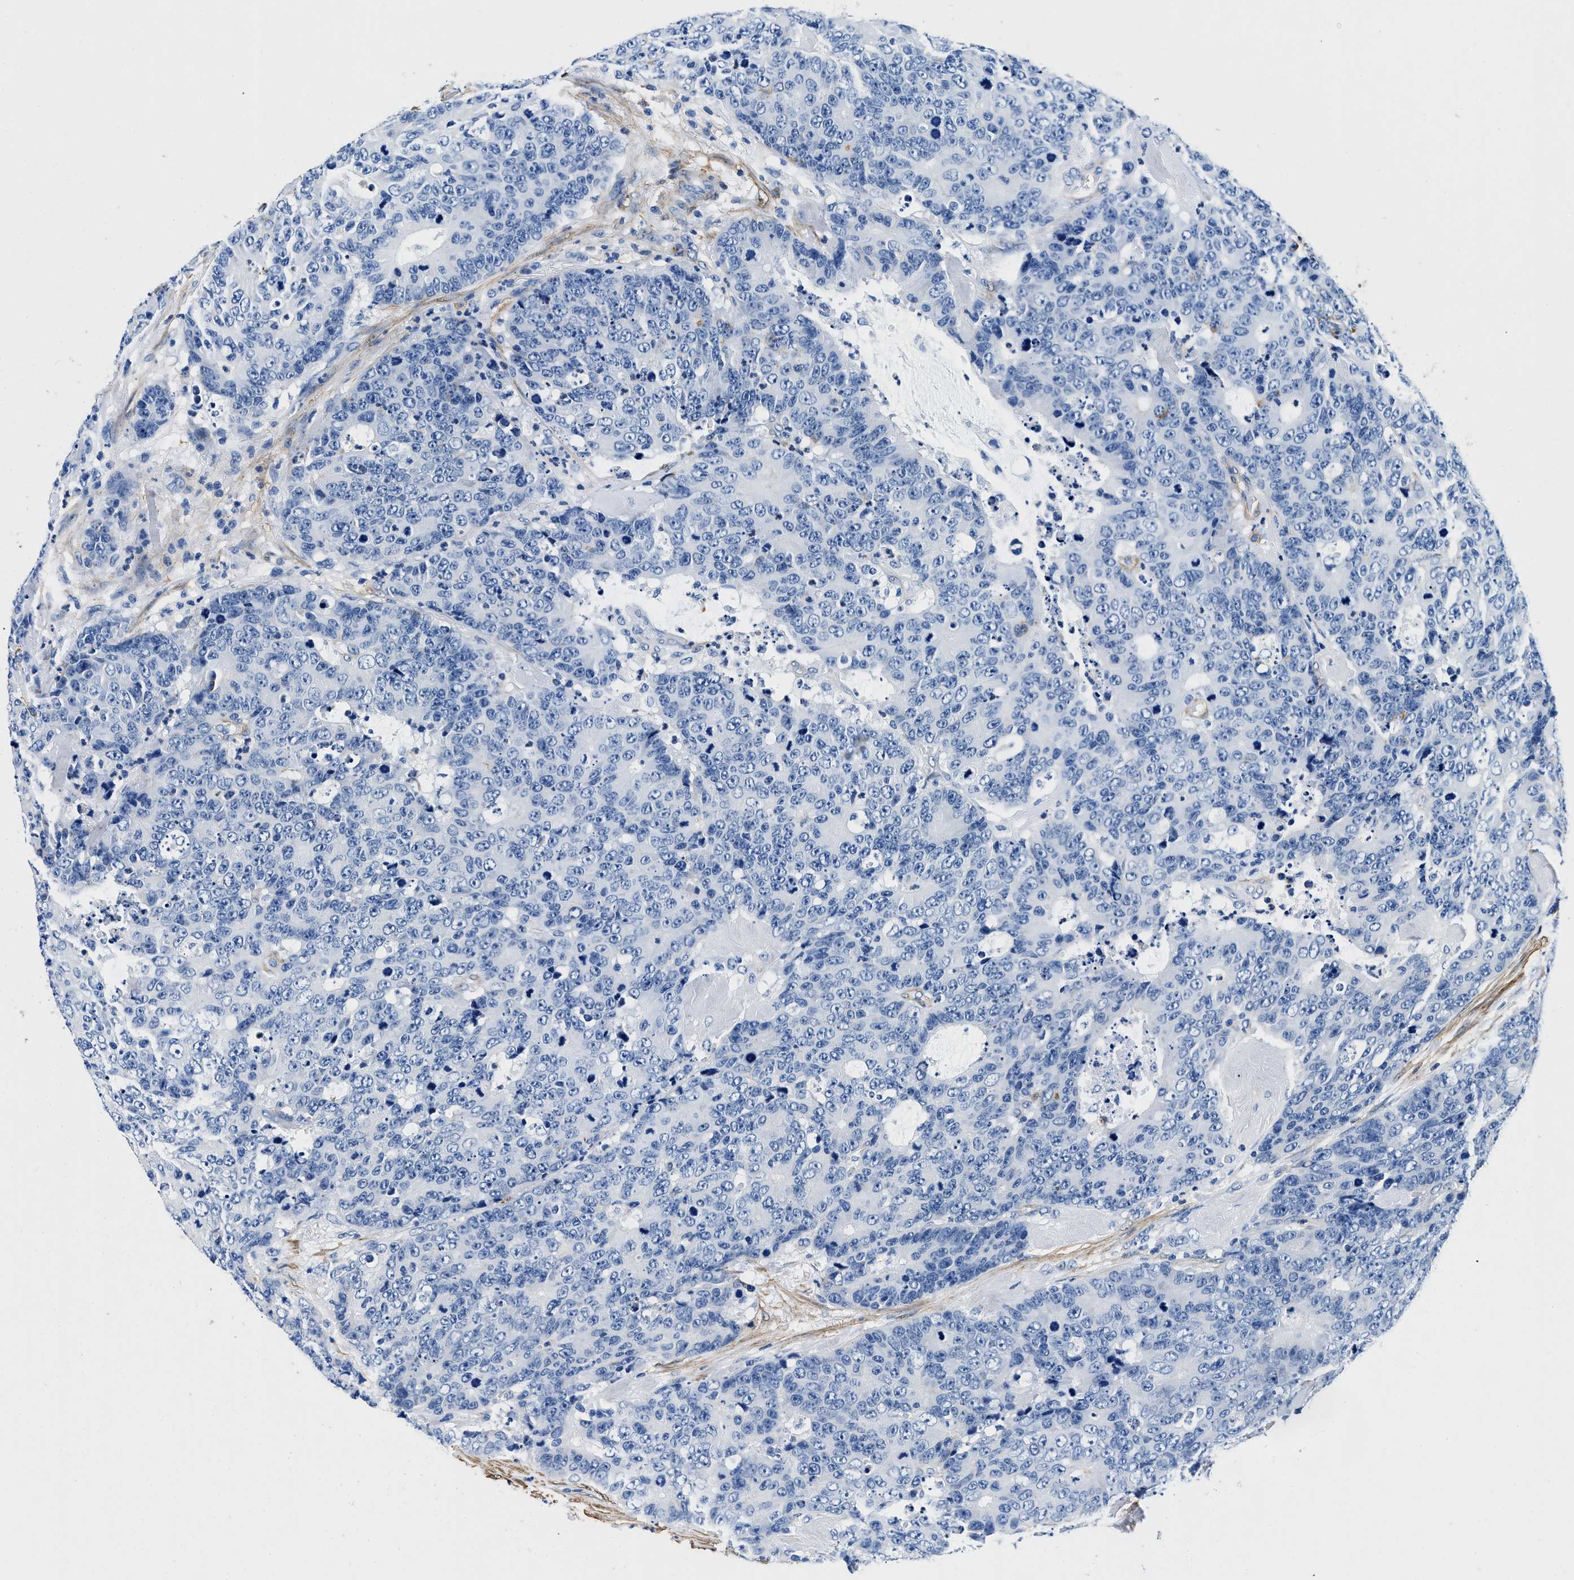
{"staining": {"intensity": "negative", "quantity": "none", "location": "none"}, "tissue": "colorectal cancer", "cell_type": "Tumor cells", "image_type": "cancer", "snomed": [{"axis": "morphology", "description": "Adenocarcinoma, NOS"}, {"axis": "topography", "description": "Colon"}], "caption": "Tumor cells show no significant expression in colorectal cancer (adenocarcinoma).", "gene": "TEX261", "patient": {"sex": "female", "age": 86}}